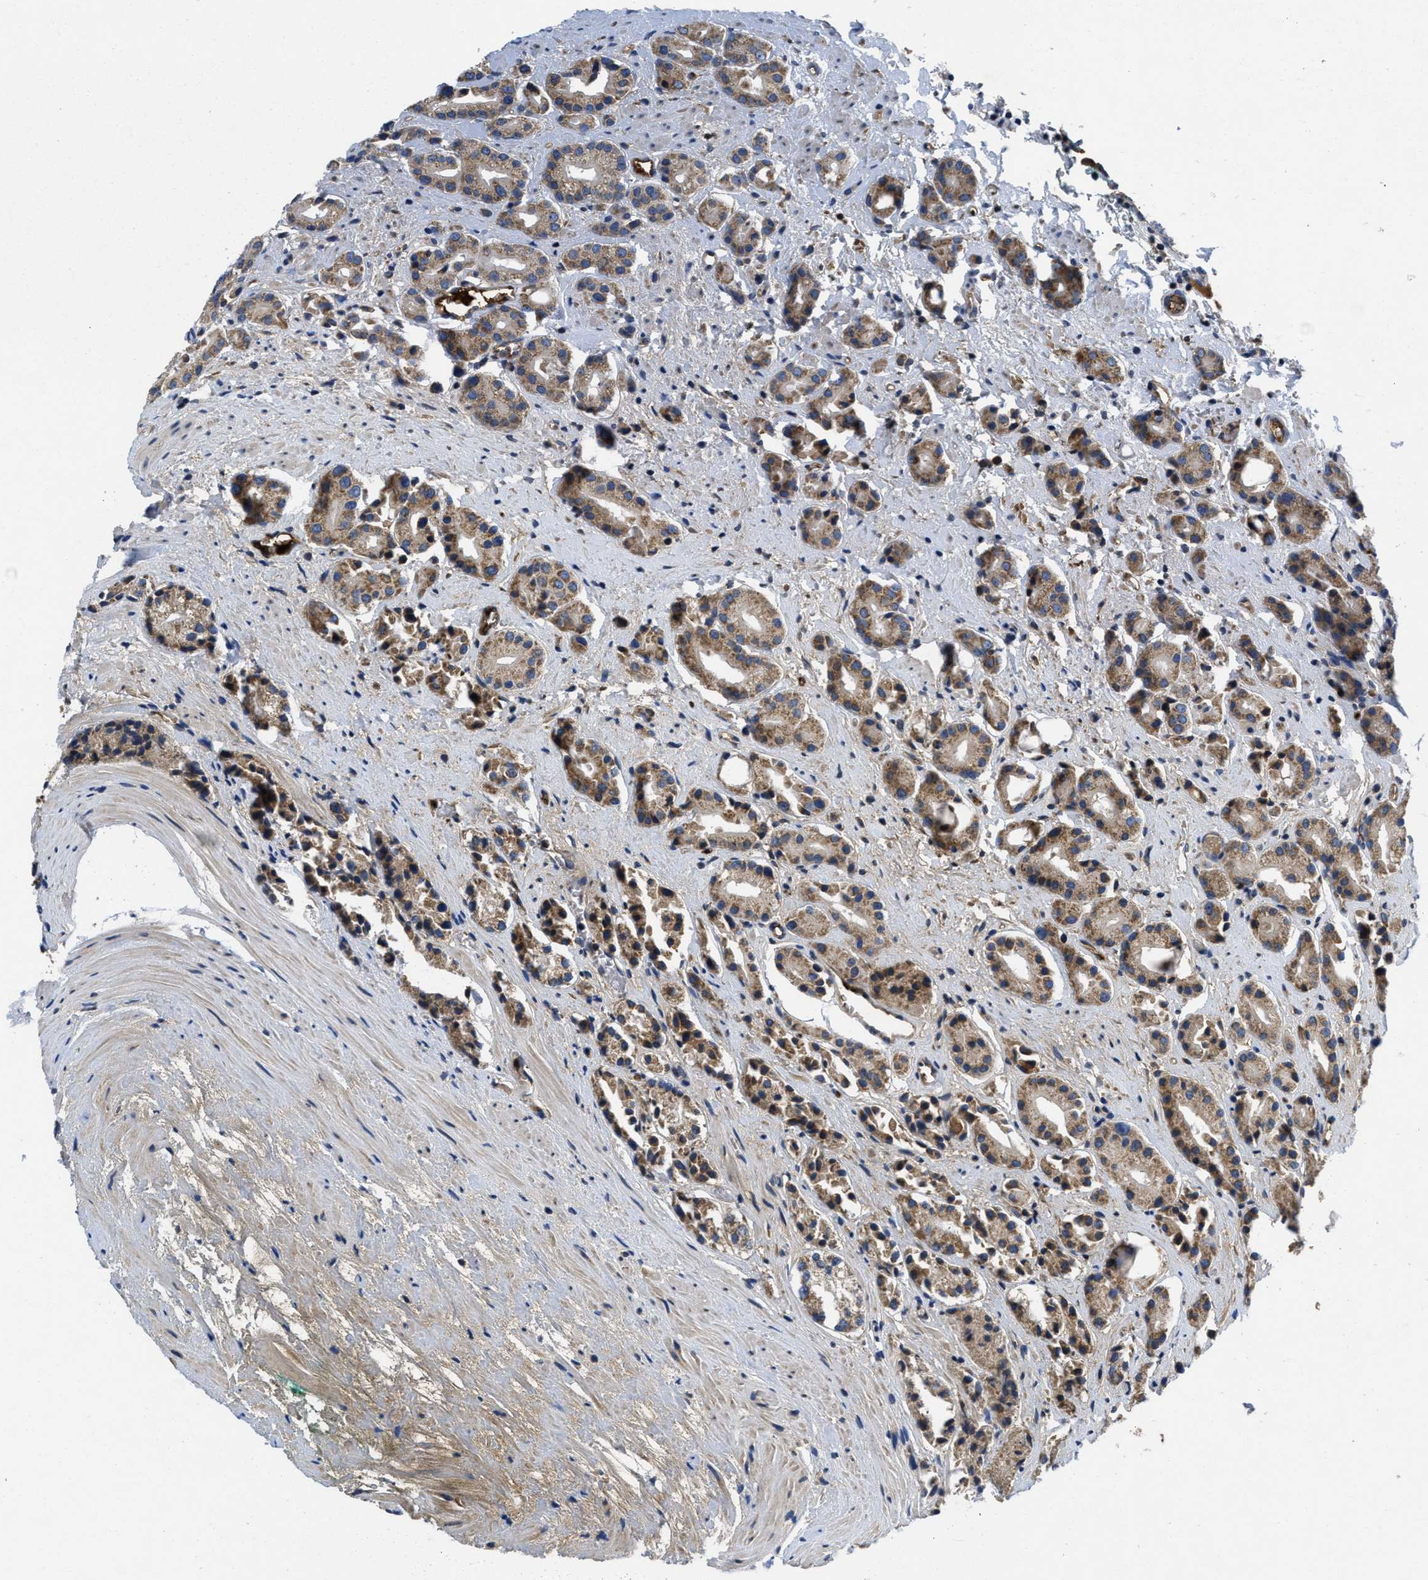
{"staining": {"intensity": "moderate", "quantity": "25%-75%", "location": "cytoplasmic/membranous"}, "tissue": "prostate cancer", "cell_type": "Tumor cells", "image_type": "cancer", "snomed": [{"axis": "morphology", "description": "Adenocarcinoma, High grade"}, {"axis": "topography", "description": "Prostate"}], "caption": "Brown immunohistochemical staining in high-grade adenocarcinoma (prostate) shows moderate cytoplasmic/membranous positivity in about 25%-75% of tumor cells. (DAB (3,3'-diaminobenzidine) = brown stain, brightfield microscopy at high magnification).", "gene": "GALK1", "patient": {"sex": "male", "age": 71}}